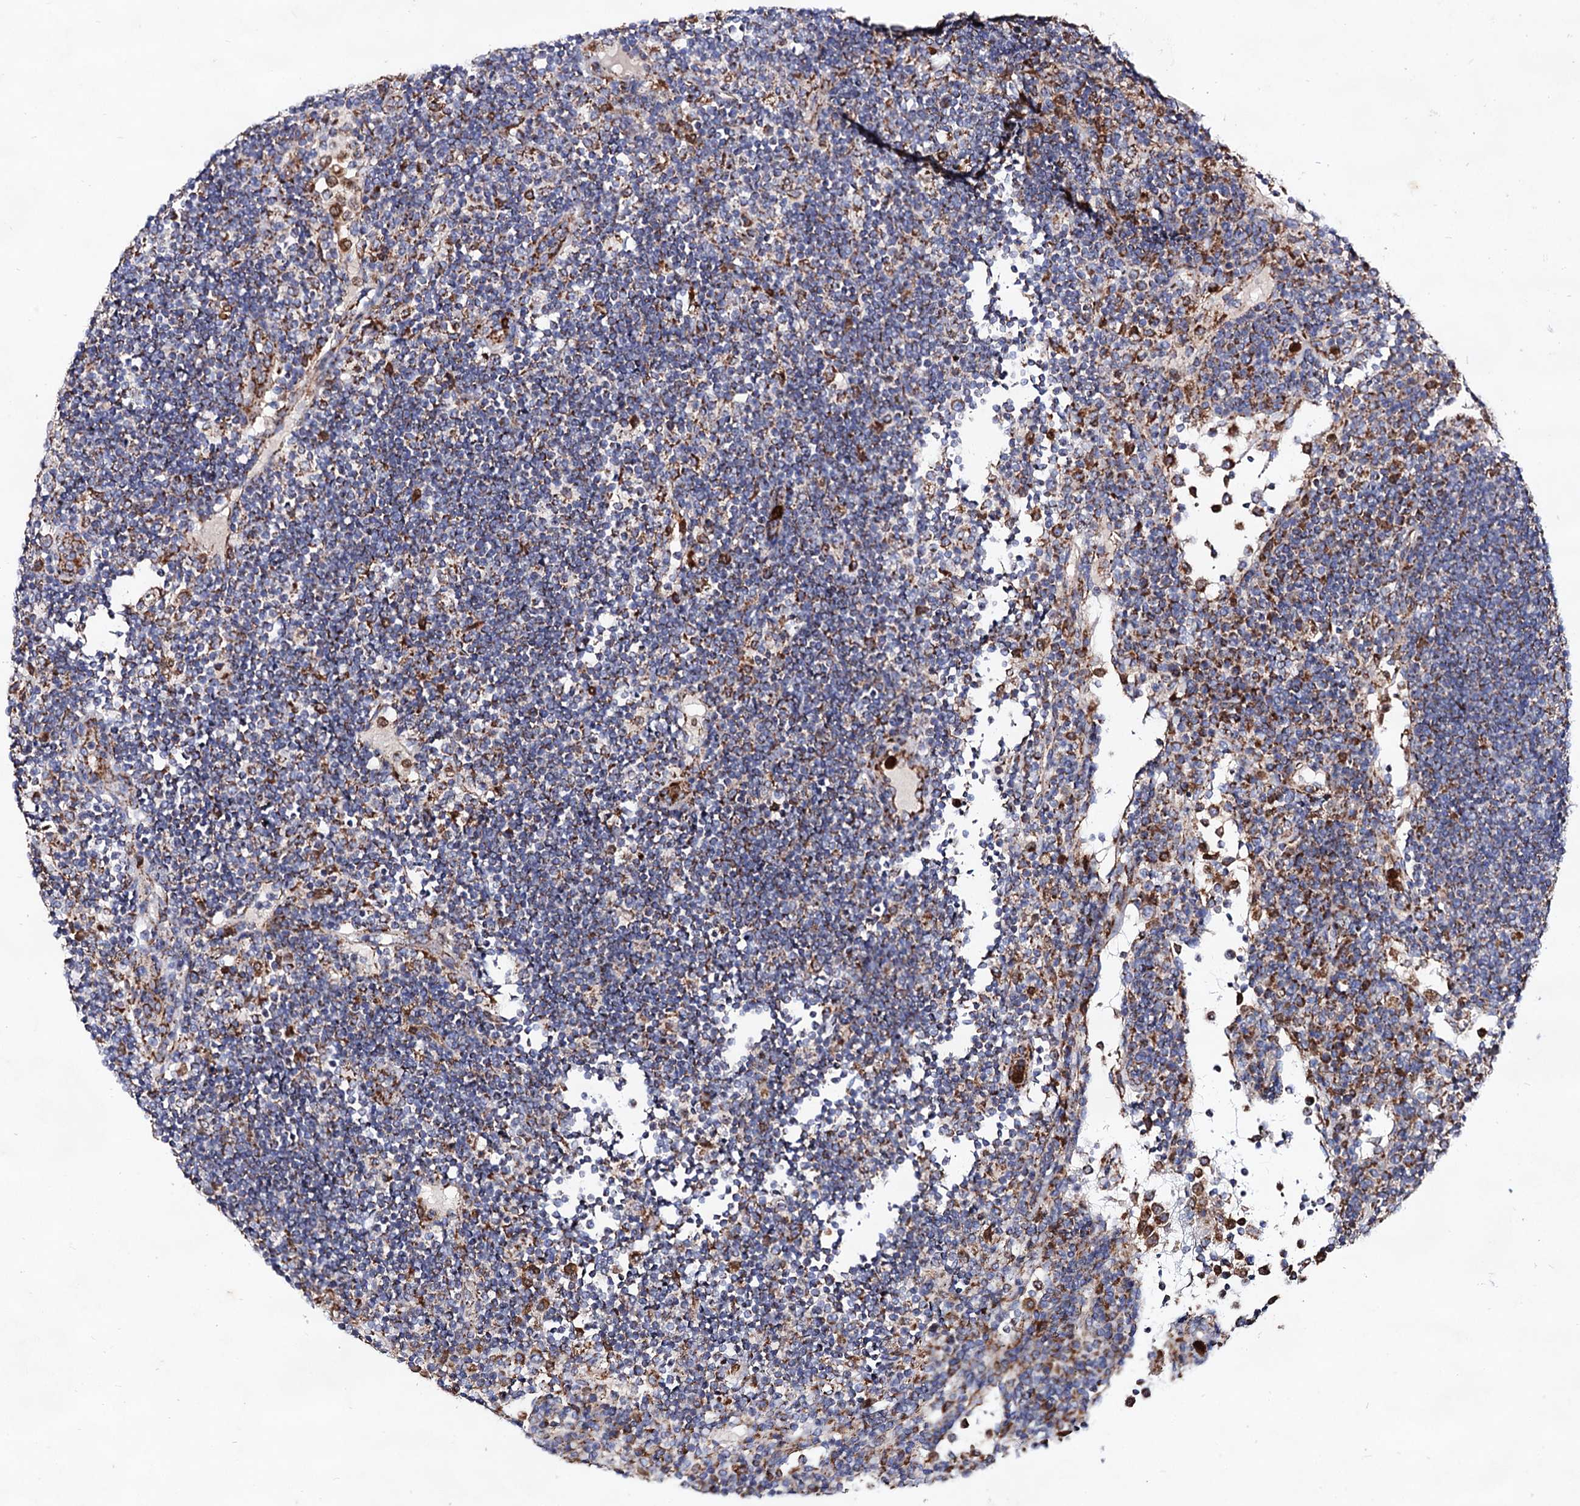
{"staining": {"intensity": "moderate", "quantity": "25%-75%", "location": "cytoplasmic/membranous"}, "tissue": "lymph node", "cell_type": "Germinal center cells", "image_type": "normal", "snomed": [{"axis": "morphology", "description": "Normal tissue, NOS"}, {"axis": "topography", "description": "Lymph node"}], "caption": "Protein analysis of unremarkable lymph node exhibits moderate cytoplasmic/membranous staining in approximately 25%-75% of germinal center cells.", "gene": "ACAD9", "patient": {"sex": "female", "age": 53}}